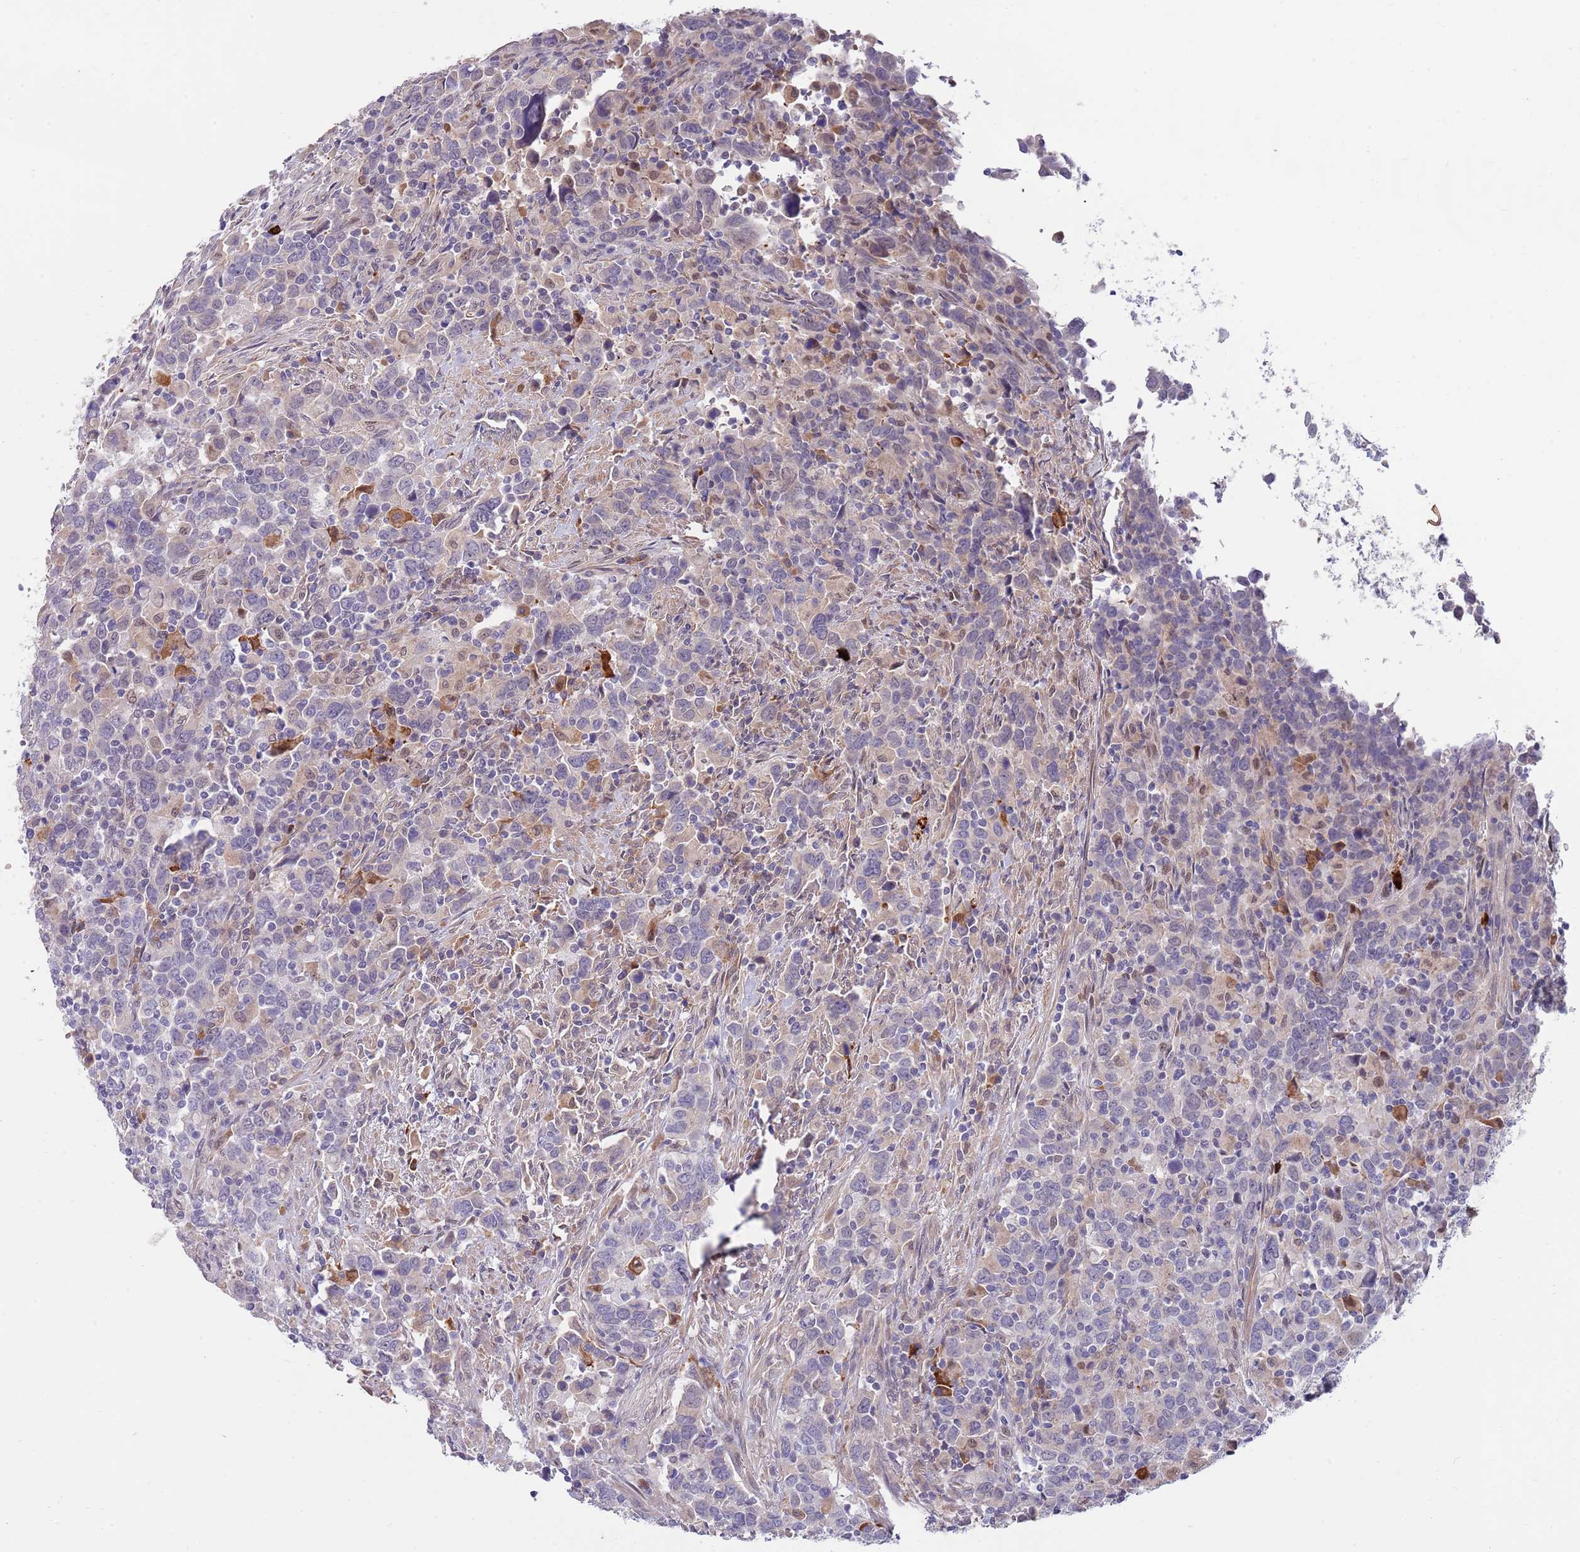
{"staining": {"intensity": "negative", "quantity": "none", "location": "none"}, "tissue": "urothelial cancer", "cell_type": "Tumor cells", "image_type": "cancer", "snomed": [{"axis": "morphology", "description": "Urothelial carcinoma, High grade"}, {"axis": "topography", "description": "Urinary bladder"}], "caption": "High magnification brightfield microscopy of urothelial carcinoma (high-grade) stained with DAB (3,3'-diaminobenzidine) (brown) and counterstained with hematoxylin (blue): tumor cells show no significant staining.", "gene": "NLRP6", "patient": {"sex": "male", "age": 61}}